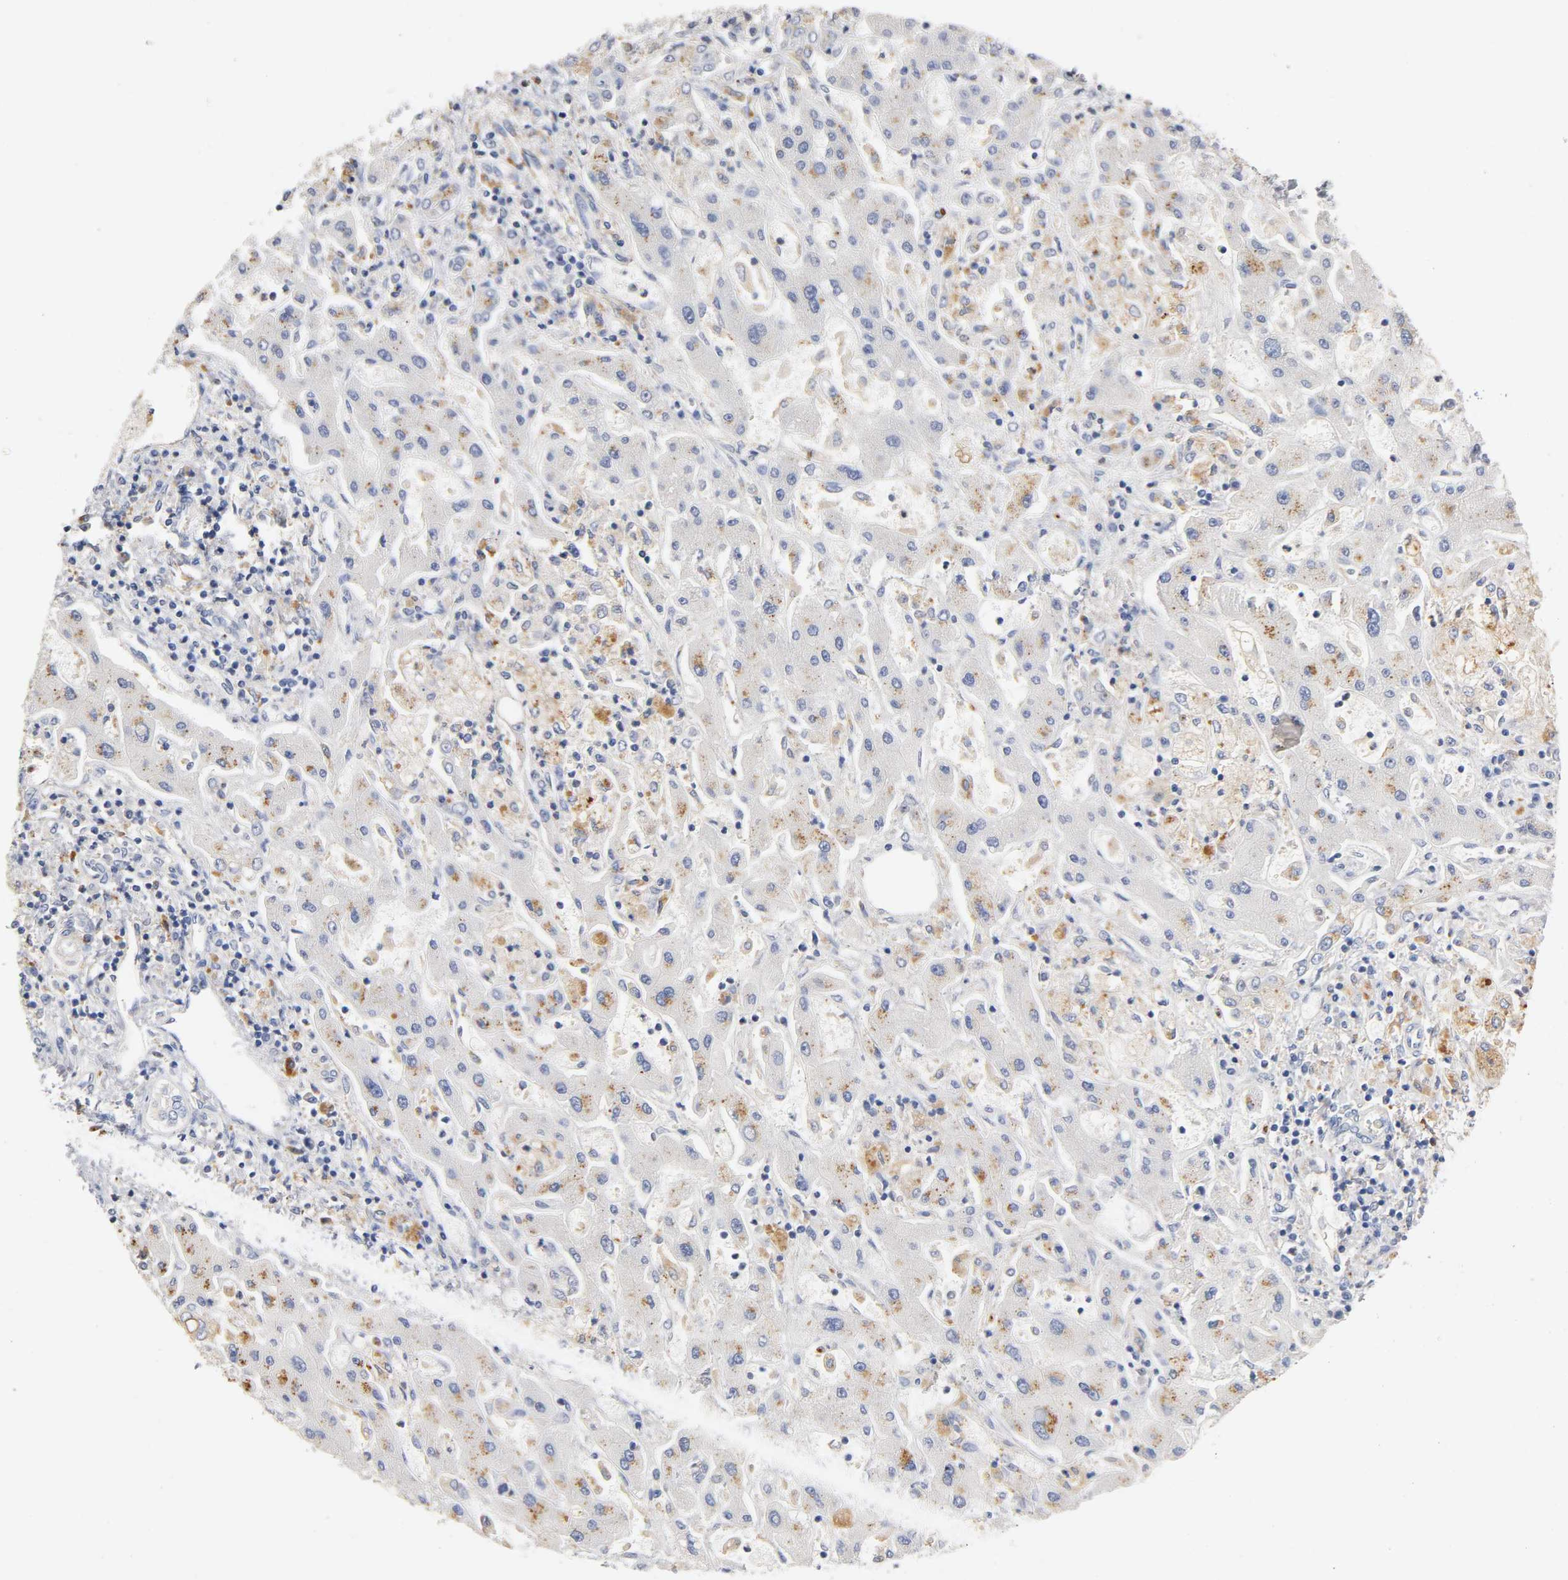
{"staining": {"intensity": "moderate", "quantity": "25%-75%", "location": "cytoplasmic/membranous"}, "tissue": "liver cancer", "cell_type": "Tumor cells", "image_type": "cancer", "snomed": [{"axis": "morphology", "description": "Cholangiocarcinoma"}, {"axis": "topography", "description": "Liver"}], "caption": "Human liver cancer stained with a brown dye shows moderate cytoplasmic/membranous positive expression in approximately 25%-75% of tumor cells.", "gene": "SEMA5A", "patient": {"sex": "male", "age": 50}}